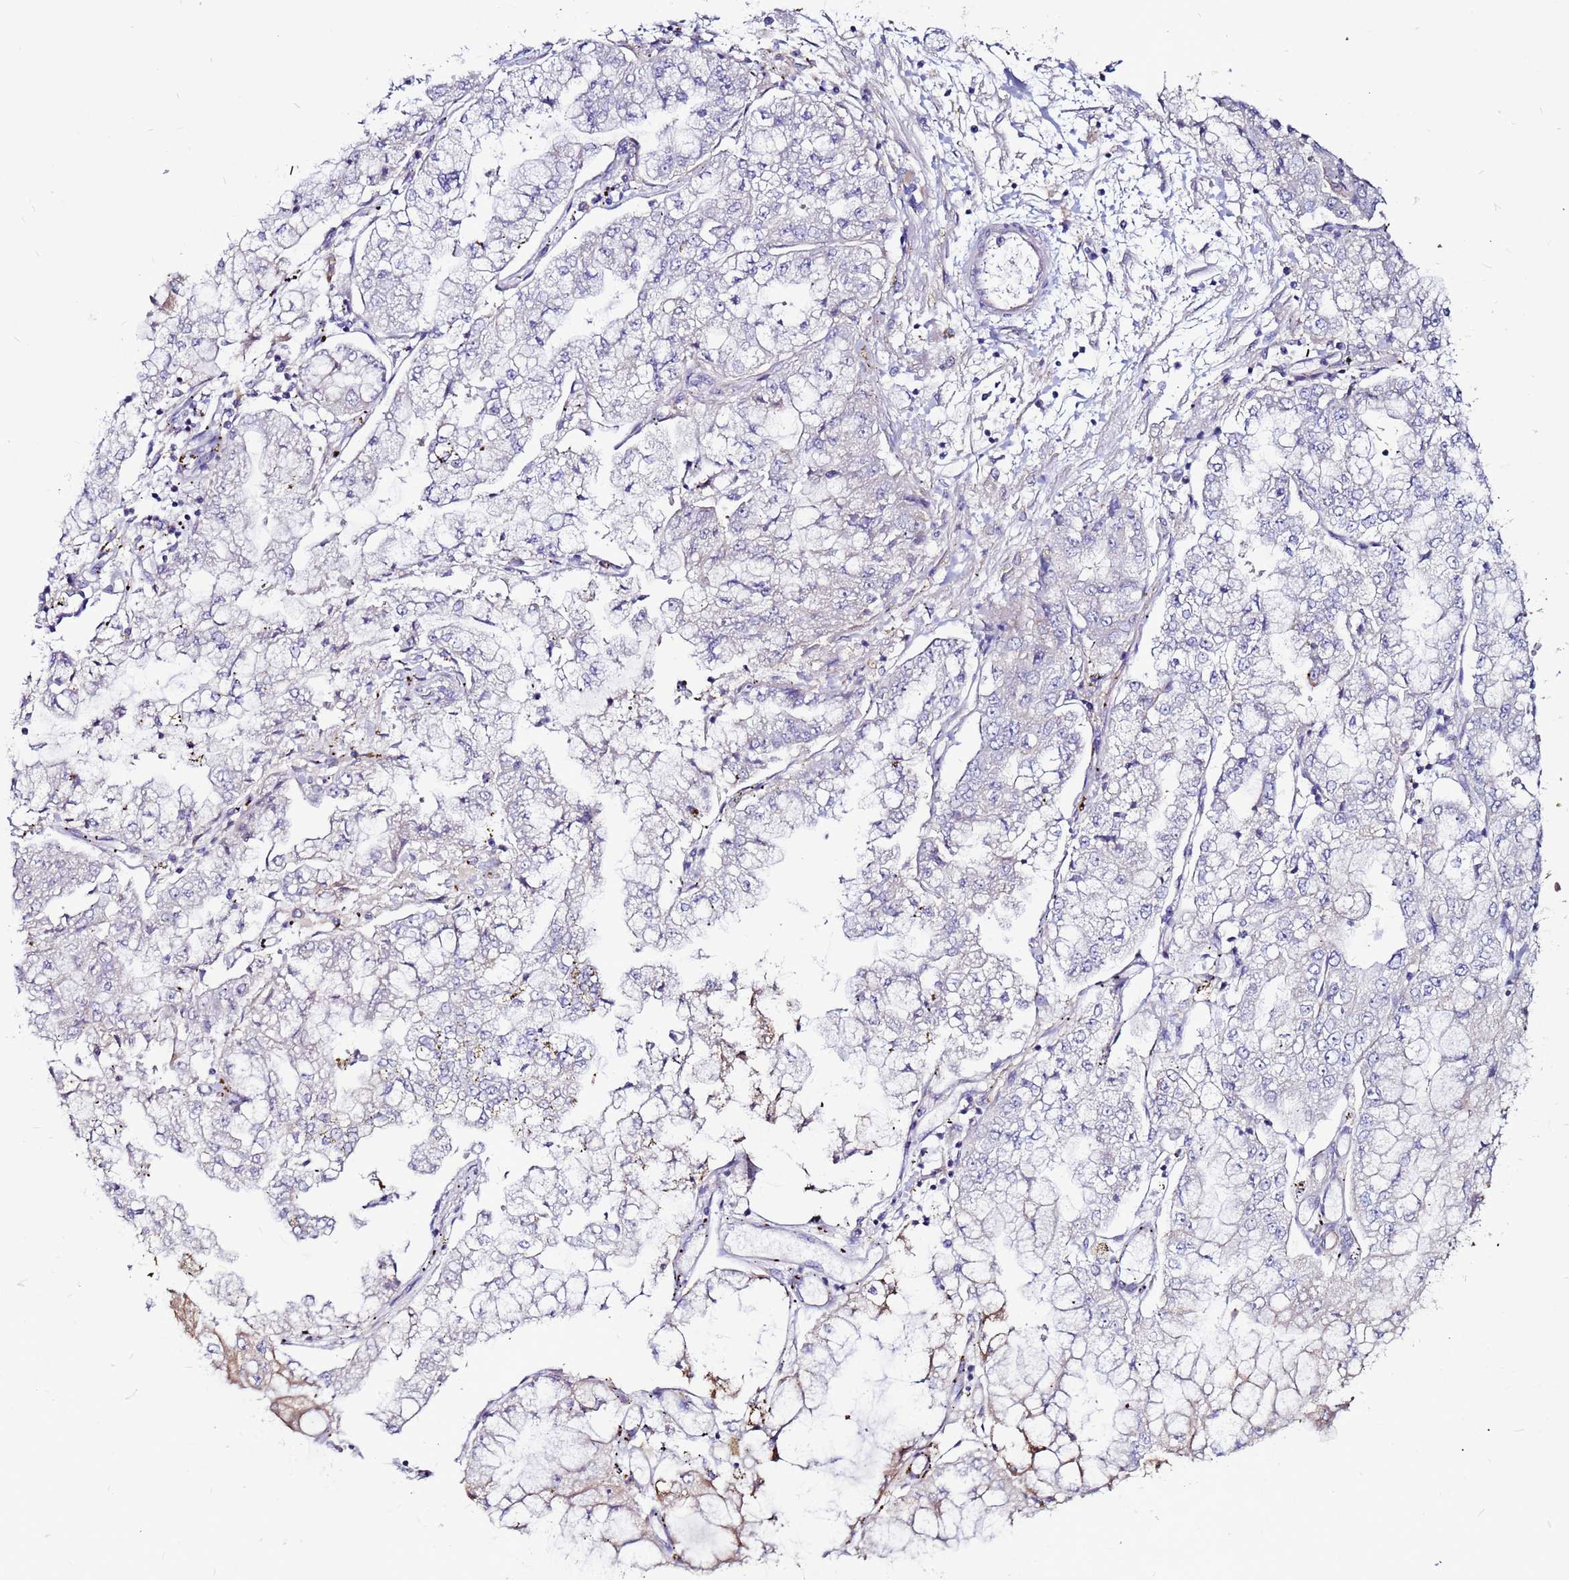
{"staining": {"intensity": "negative", "quantity": "none", "location": "none"}, "tissue": "stomach cancer", "cell_type": "Tumor cells", "image_type": "cancer", "snomed": [{"axis": "morphology", "description": "Adenocarcinoma, NOS"}, {"axis": "topography", "description": "Stomach"}], "caption": "DAB immunohistochemical staining of stomach cancer demonstrates no significant positivity in tumor cells.", "gene": "SLC44A3", "patient": {"sex": "male", "age": 76}}